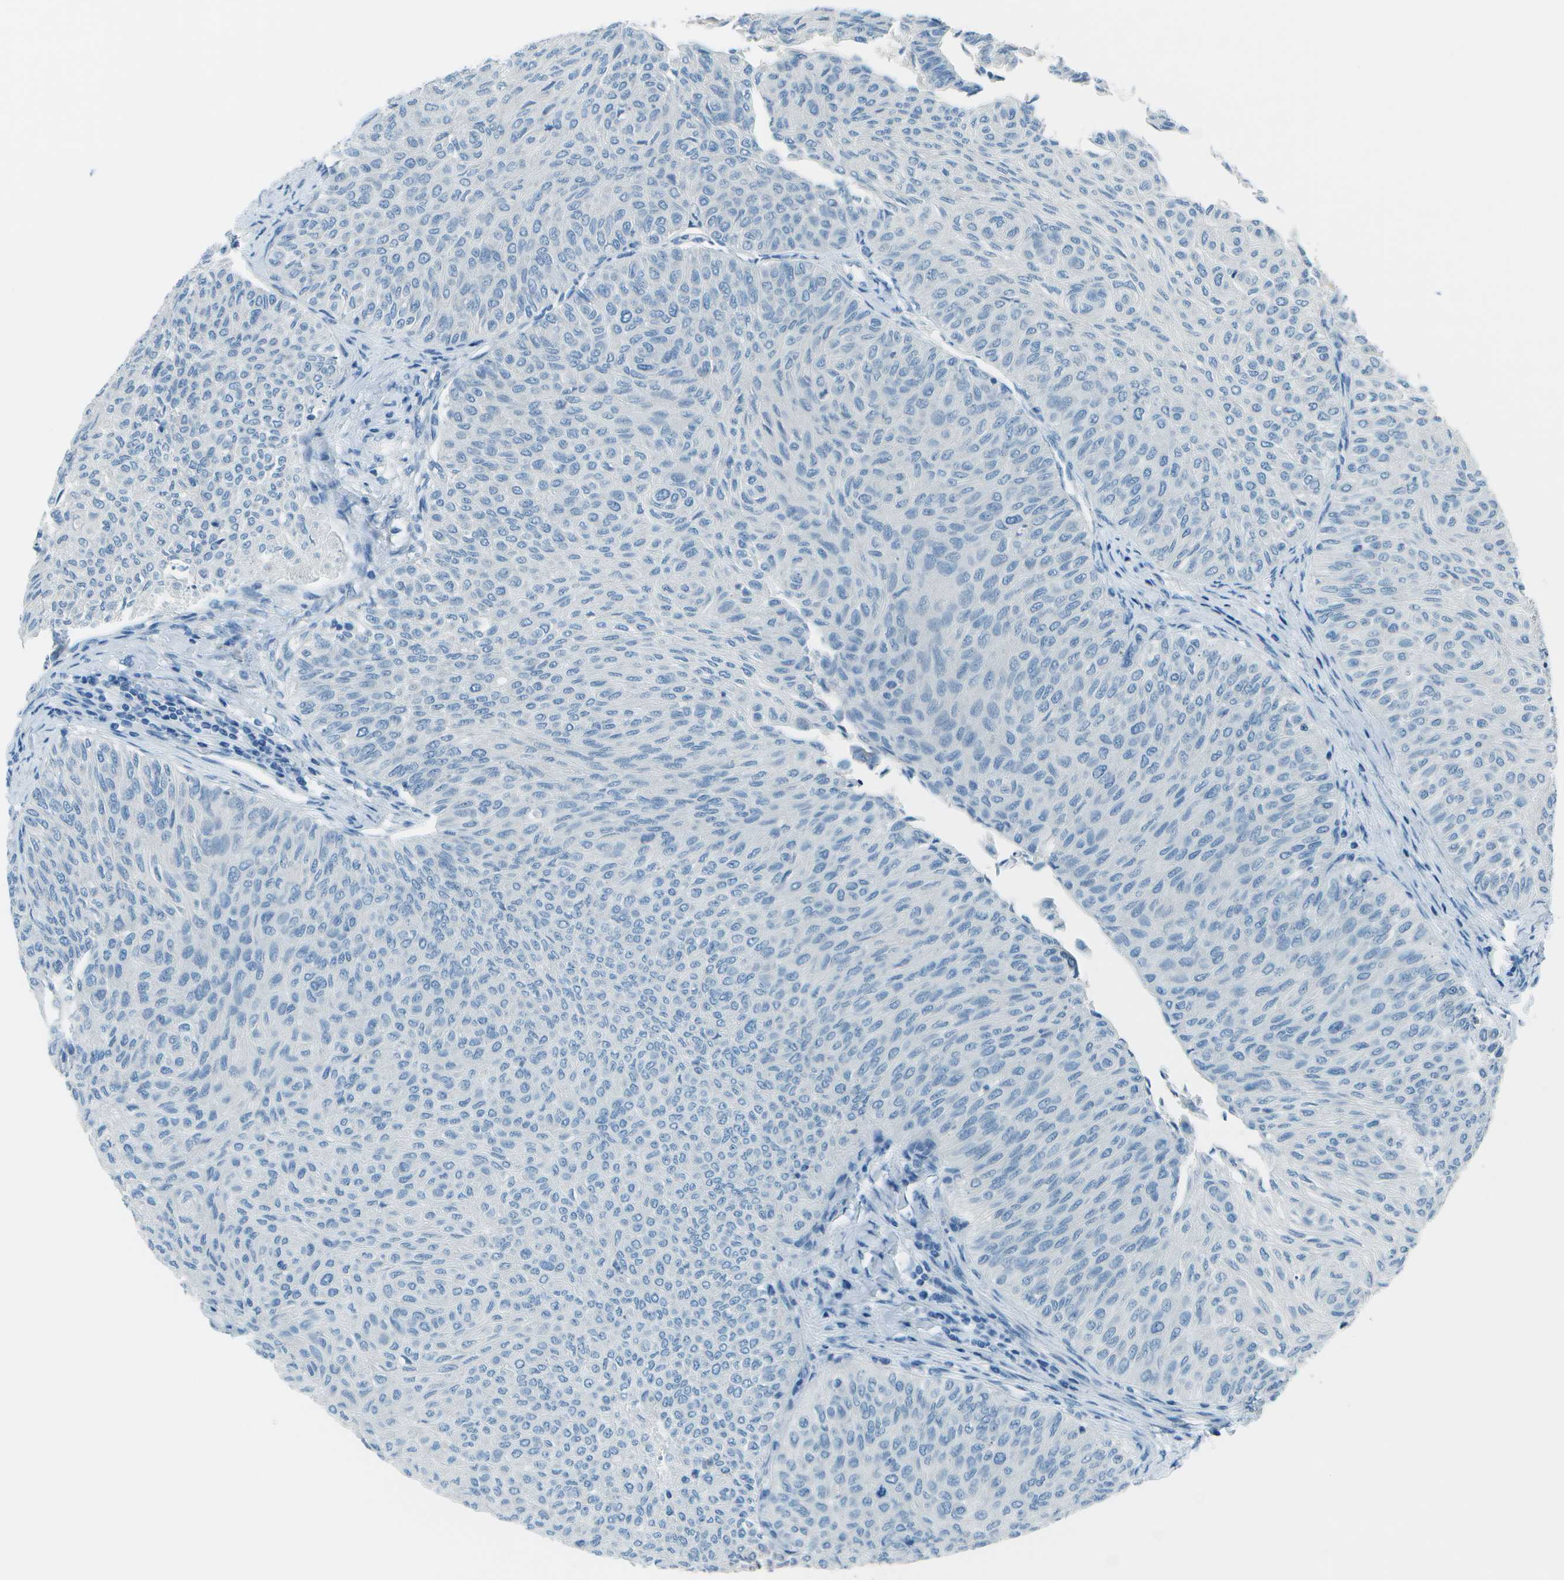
{"staining": {"intensity": "negative", "quantity": "none", "location": "none"}, "tissue": "urothelial cancer", "cell_type": "Tumor cells", "image_type": "cancer", "snomed": [{"axis": "morphology", "description": "Urothelial carcinoma, Low grade"}, {"axis": "topography", "description": "Urinary bladder"}], "caption": "High power microscopy micrograph of an immunohistochemistry micrograph of urothelial cancer, revealing no significant expression in tumor cells. Nuclei are stained in blue.", "gene": "FGF1", "patient": {"sex": "male", "age": 78}}